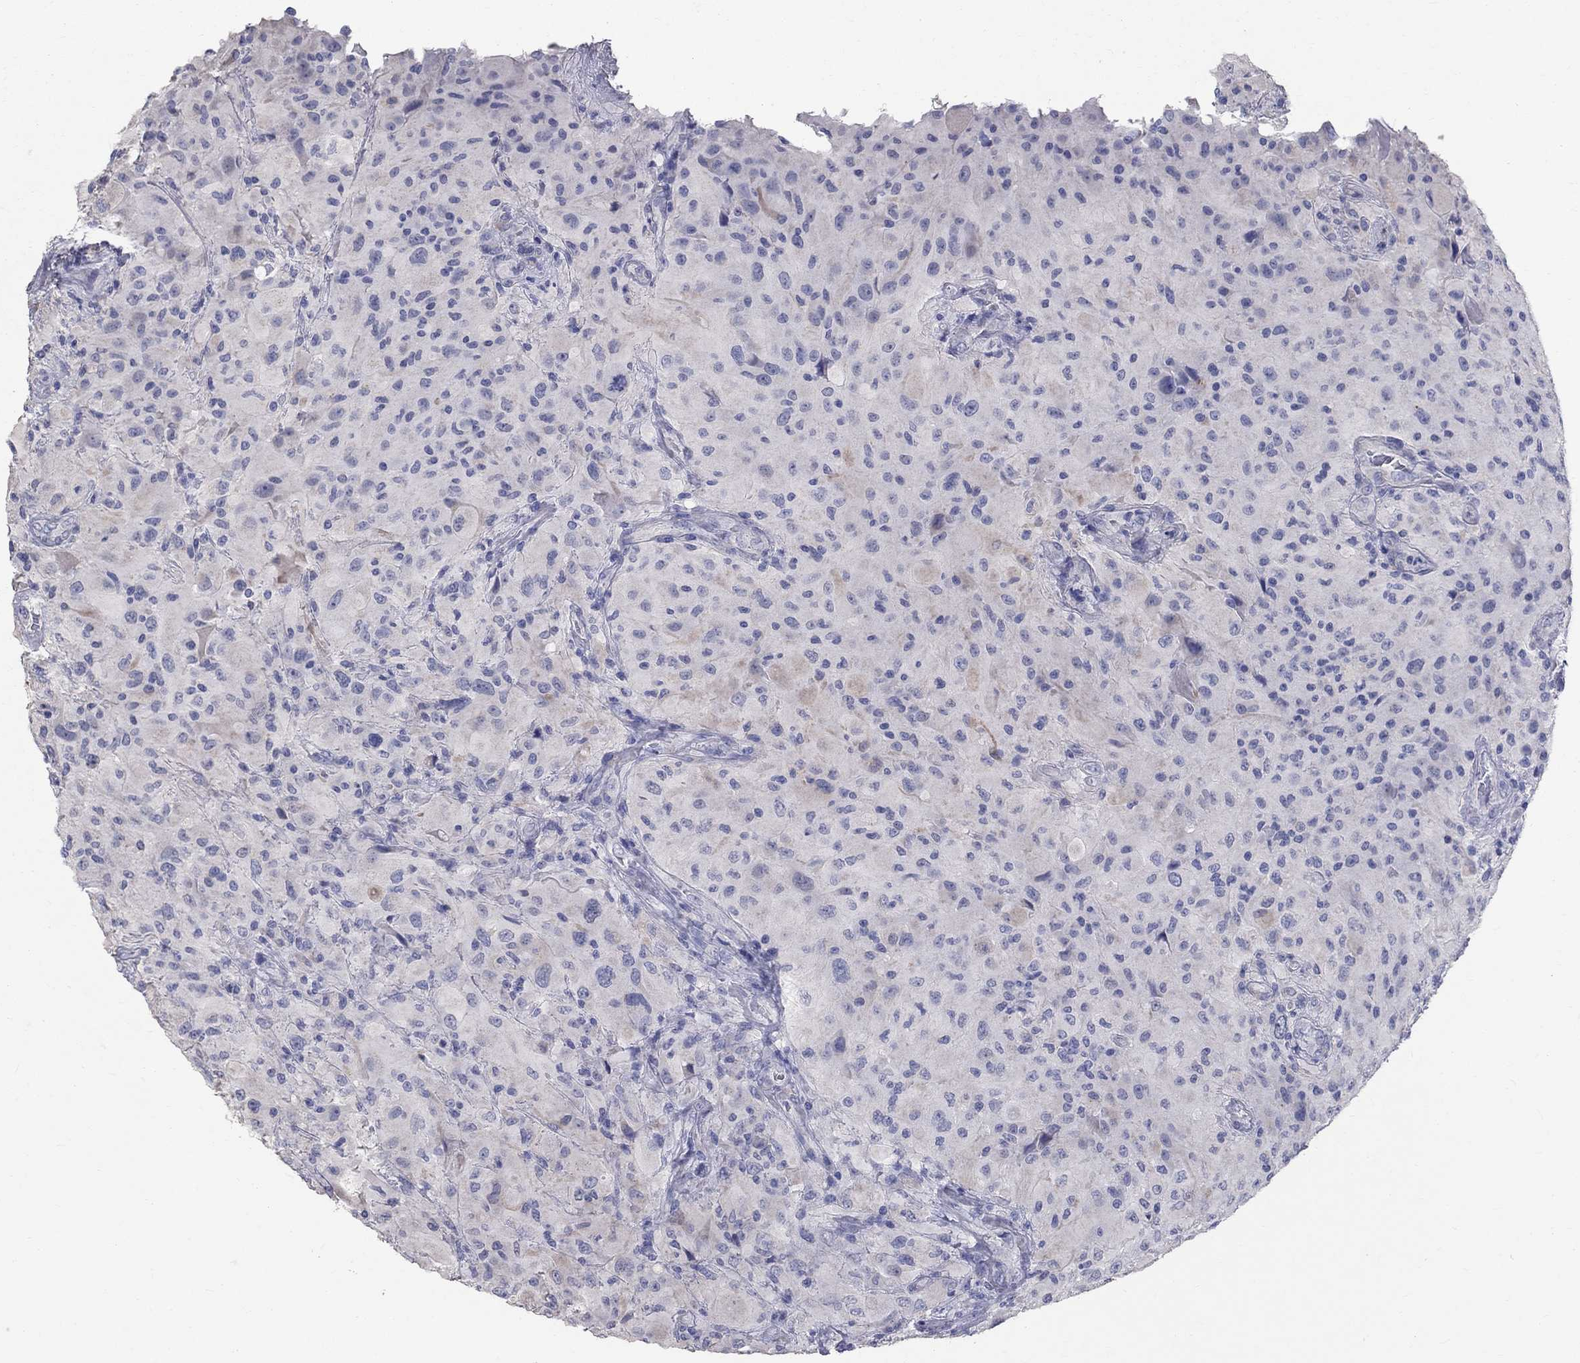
{"staining": {"intensity": "moderate", "quantity": "<25%", "location": "cytoplasmic/membranous"}, "tissue": "glioma", "cell_type": "Tumor cells", "image_type": "cancer", "snomed": [{"axis": "morphology", "description": "Glioma, malignant, High grade"}, {"axis": "topography", "description": "Cerebral cortex"}], "caption": "DAB immunohistochemical staining of glioma displays moderate cytoplasmic/membranous protein expression in approximately <25% of tumor cells. Immunohistochemistry stains the protein of interest in brown and the nuclei are stained blue.", "gene": "ANXA10", "patient": {"sex": "male", "age": 35}}